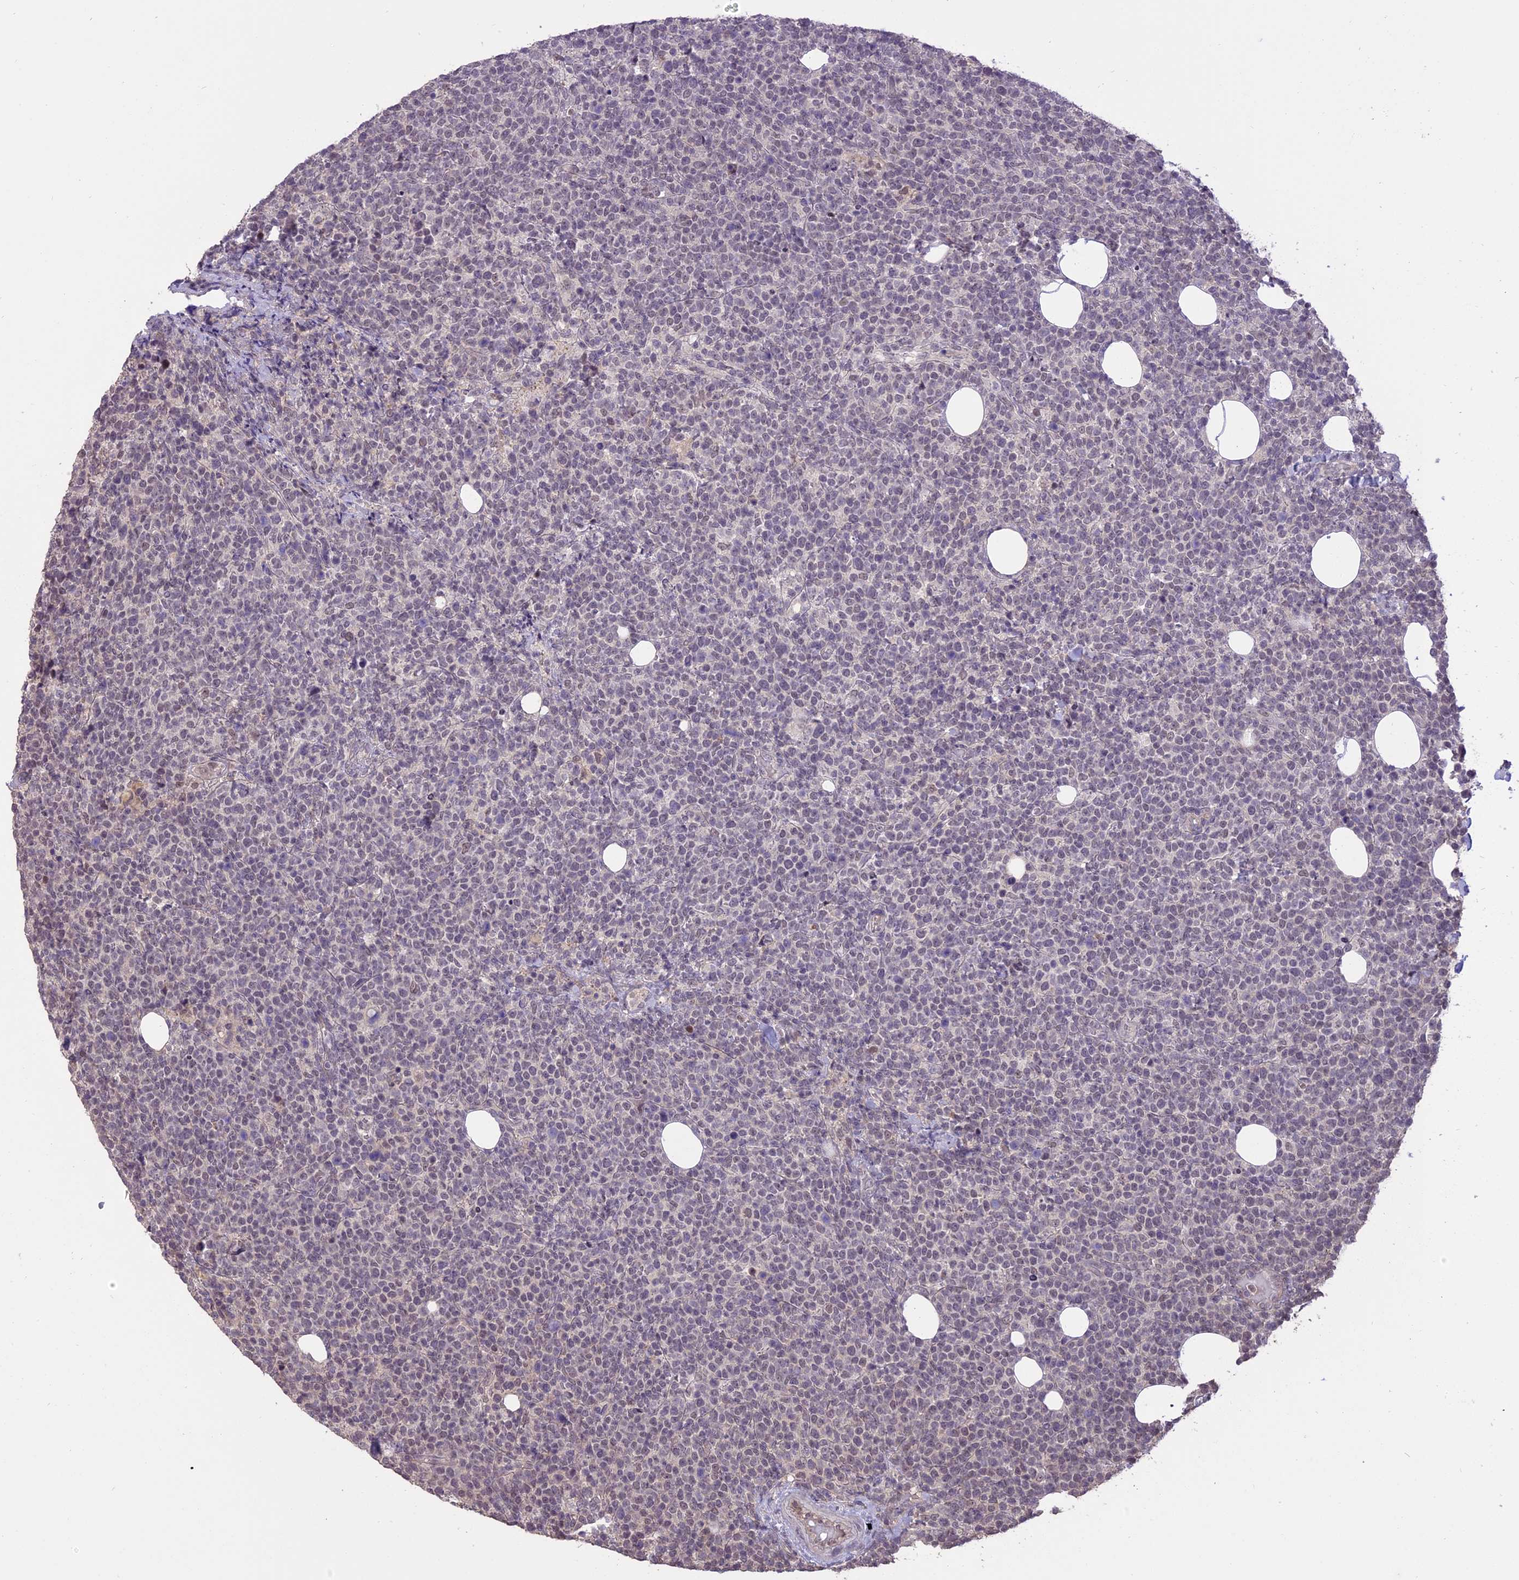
{"staining": {"intensity": "negative", "quantity": "none", "location": "none"}, "tissue": "lymphoma", "cell_type": "Tumor cells", "image_type": "cancer", "snomed": [{"axis": "morphology", "description": "Malignant lymphoma, non-Hodgkin's type, High grade"}, {"axis": "topography", "description": "Lymph node"}], "caption": "Micrograph shows no significant protein expression in tumor cells of lymphoma. Brightfield microscopy of immunohistochemistry (IHC) stained with DAB (brown) and hematoxylin (blue), captured at high magnification.", "gene": "TIGD7", "patient": {"sex": "male", "age": 61}}